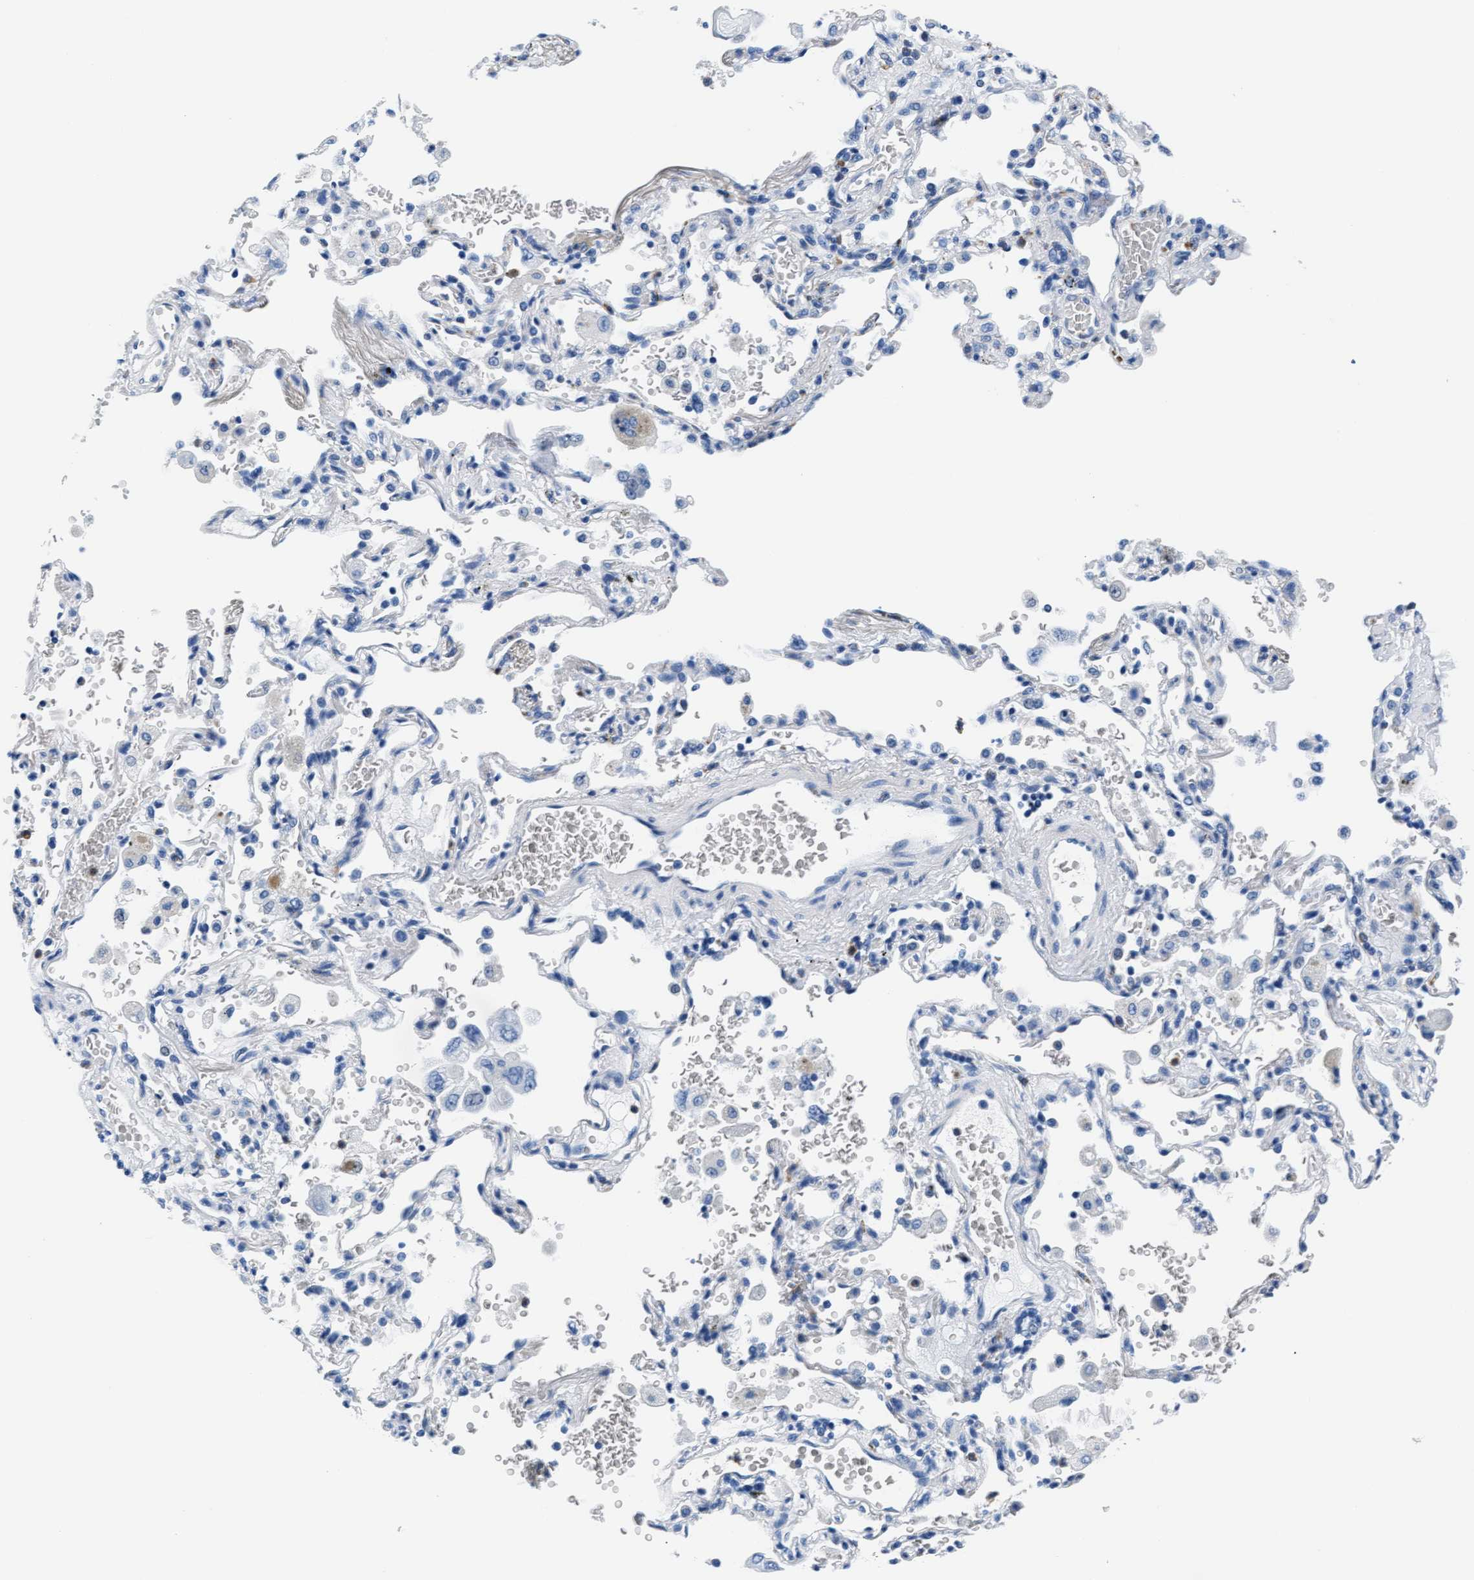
{"staining": {"intensity": "negative", "quantity": "none", "location": "none"}, "tissue": "lung cancer", "cell_type": "Tumor cells", "image_type": "cancer", "snomed": [{"axis": "morphology", "description": "Adenocarcinoma, NOS"}, {"axis": "topography", "description": "Lung"}], "caption": "Immunohistochemistry (IHC) photomicrograph of lung cancer (adenocarcinoma) stained for a protein (brown), which exhibits no expression in tumor cells.", "gene": "MMP8", "patient": {"sex": "male", "age": 64}}